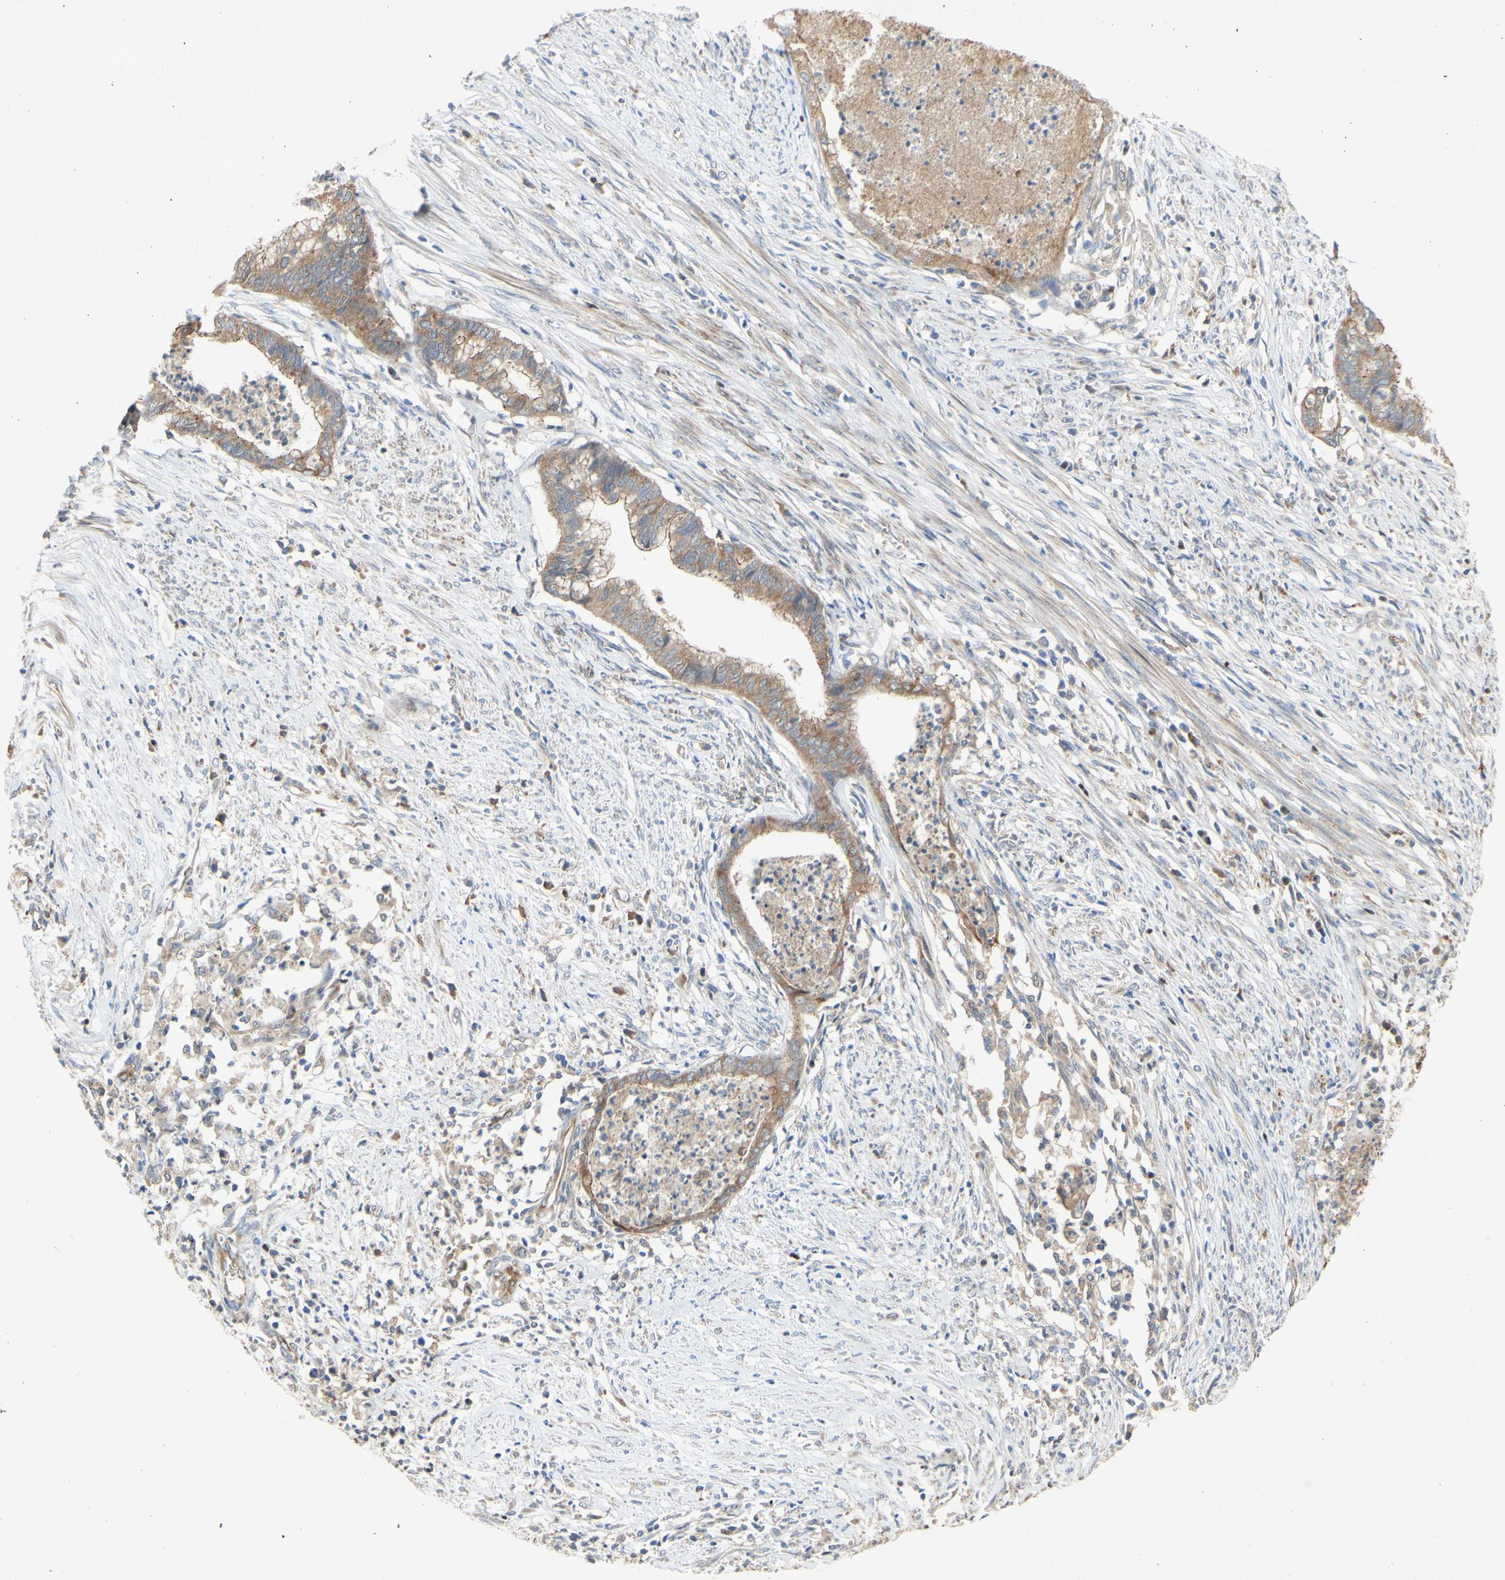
{"staining": {"intensity": "moderate", "quantity": ">75%", "location": "cytoplasmic/membranous"}, "tissue": "endometrial cancer", "cell_type": "Tumor cells", "image_type": "cancer", "snomed": [{"axis": "morphology", "description": "Necrosis, NOS"}, {"axis": "morphology", "description": "Adenocarcinoma, NOS"}, {"axis": "topography", "description": "Endometrium"}], "caption": "An image of adenocarcinoma (endometrial) stained for a protein exhibits moderate cytoplasmic/membranous brown staining in tumor cells. The staining is performed using DAB (3,3'-diaminobenzidine) brown chromogen to label protein expression. The nuclei are counter-stained blue using hematoxylin.", "gene": "PDGFB", "patient": {"sex": "female", "age": 79}}